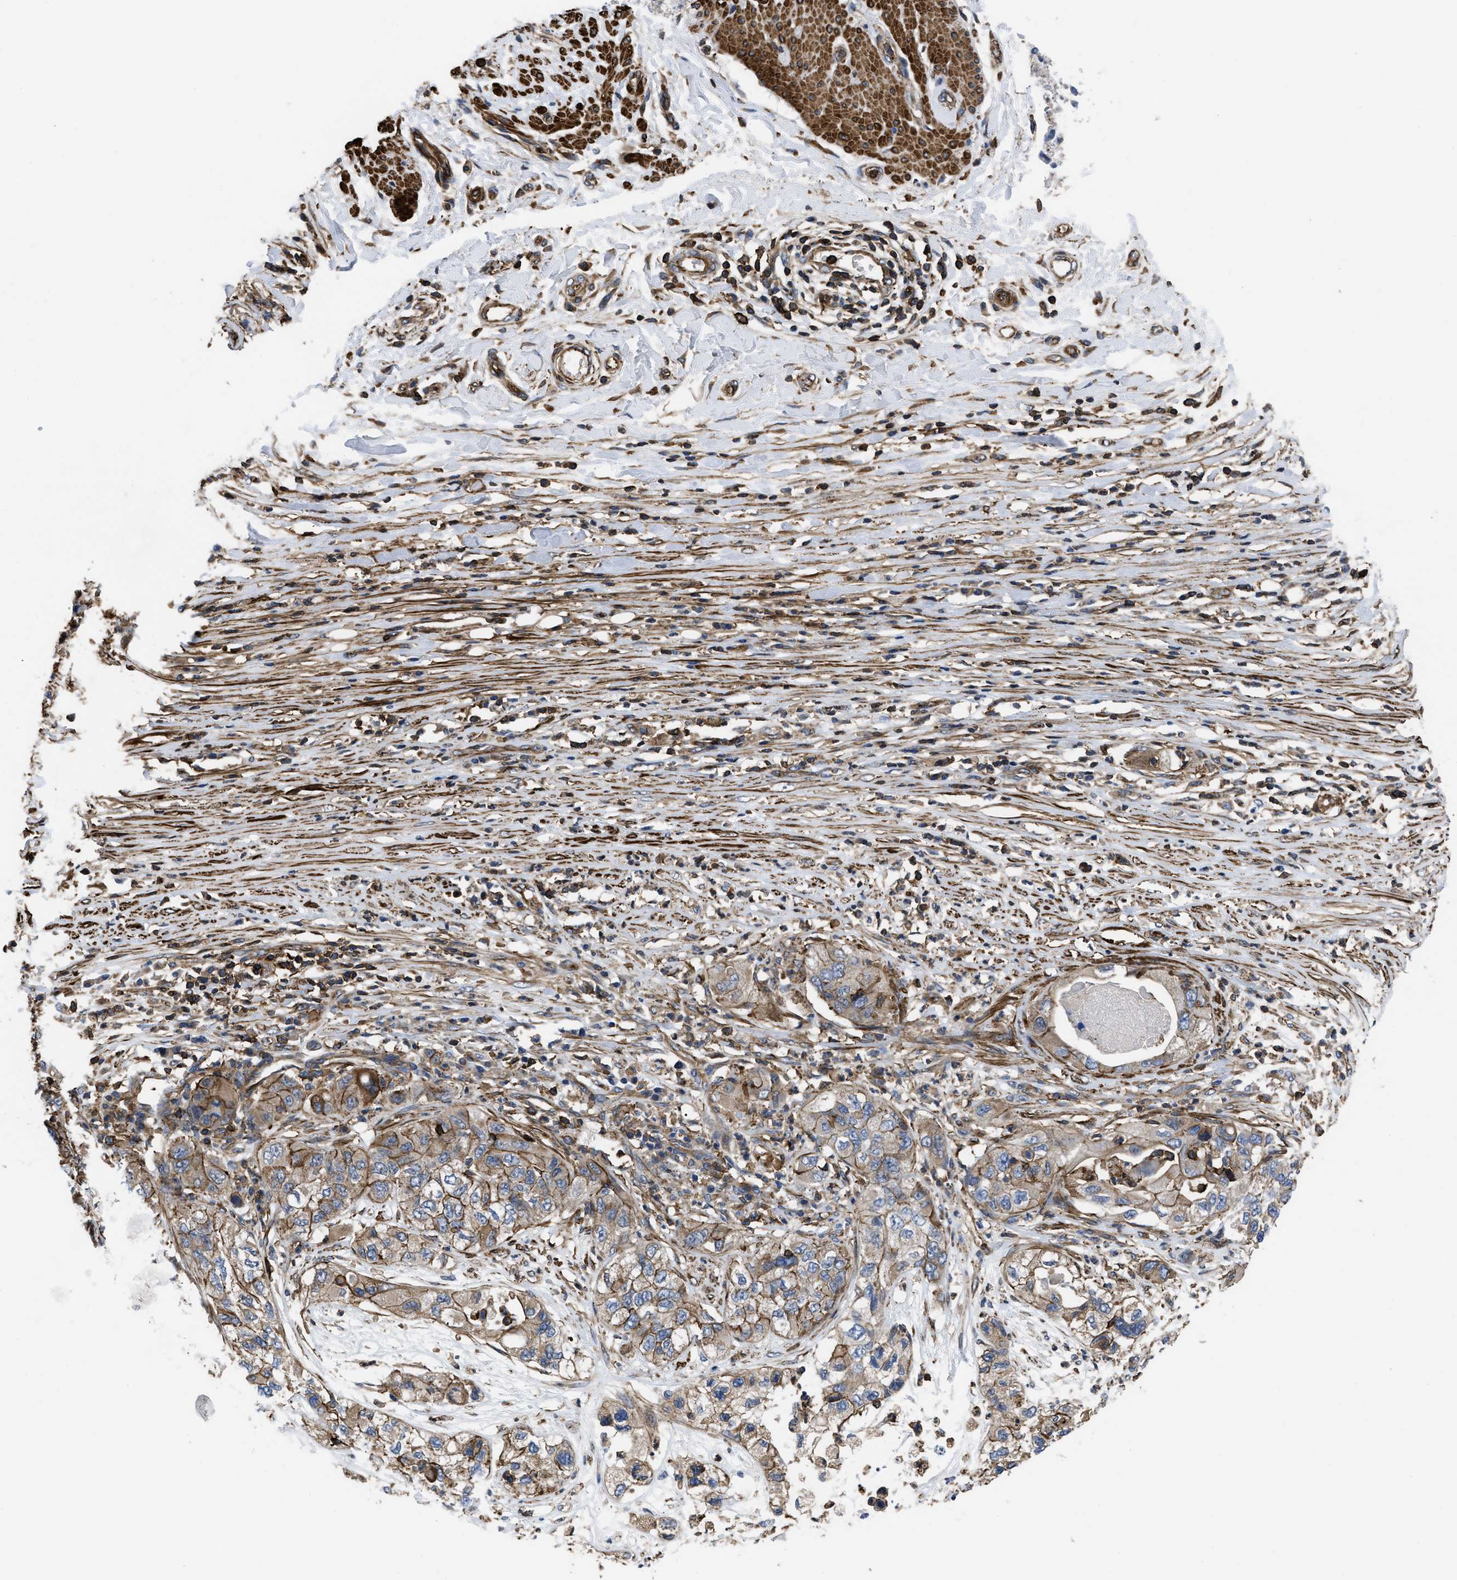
{"staining": {"intensity": "moderate", "quantity": ">75%", "location": "cytoplasmic/membranous"}, "tissue": "pancreatic cancer", "cell_type": "Tumor cells", "image_type": "cancer", "snomed": [{"axis": "morphology", "description": "Adenocarcinoma, NOS"}, {"axis": "topography", "description": "Pancreas"}], "caption": "Immunohistochemical staining of pancreatic cancer (adenocarcinoma) reveals medium levels of moderate cytoplasmic/membranous positivity in about >75% of tumor cells. (Stains: DAB in brown, nuclei in blue, Microscopy: brightfield microscopy at high magnification).", "gene": "SCUBE2", "patient": {"sex": "female", "age": 78}}